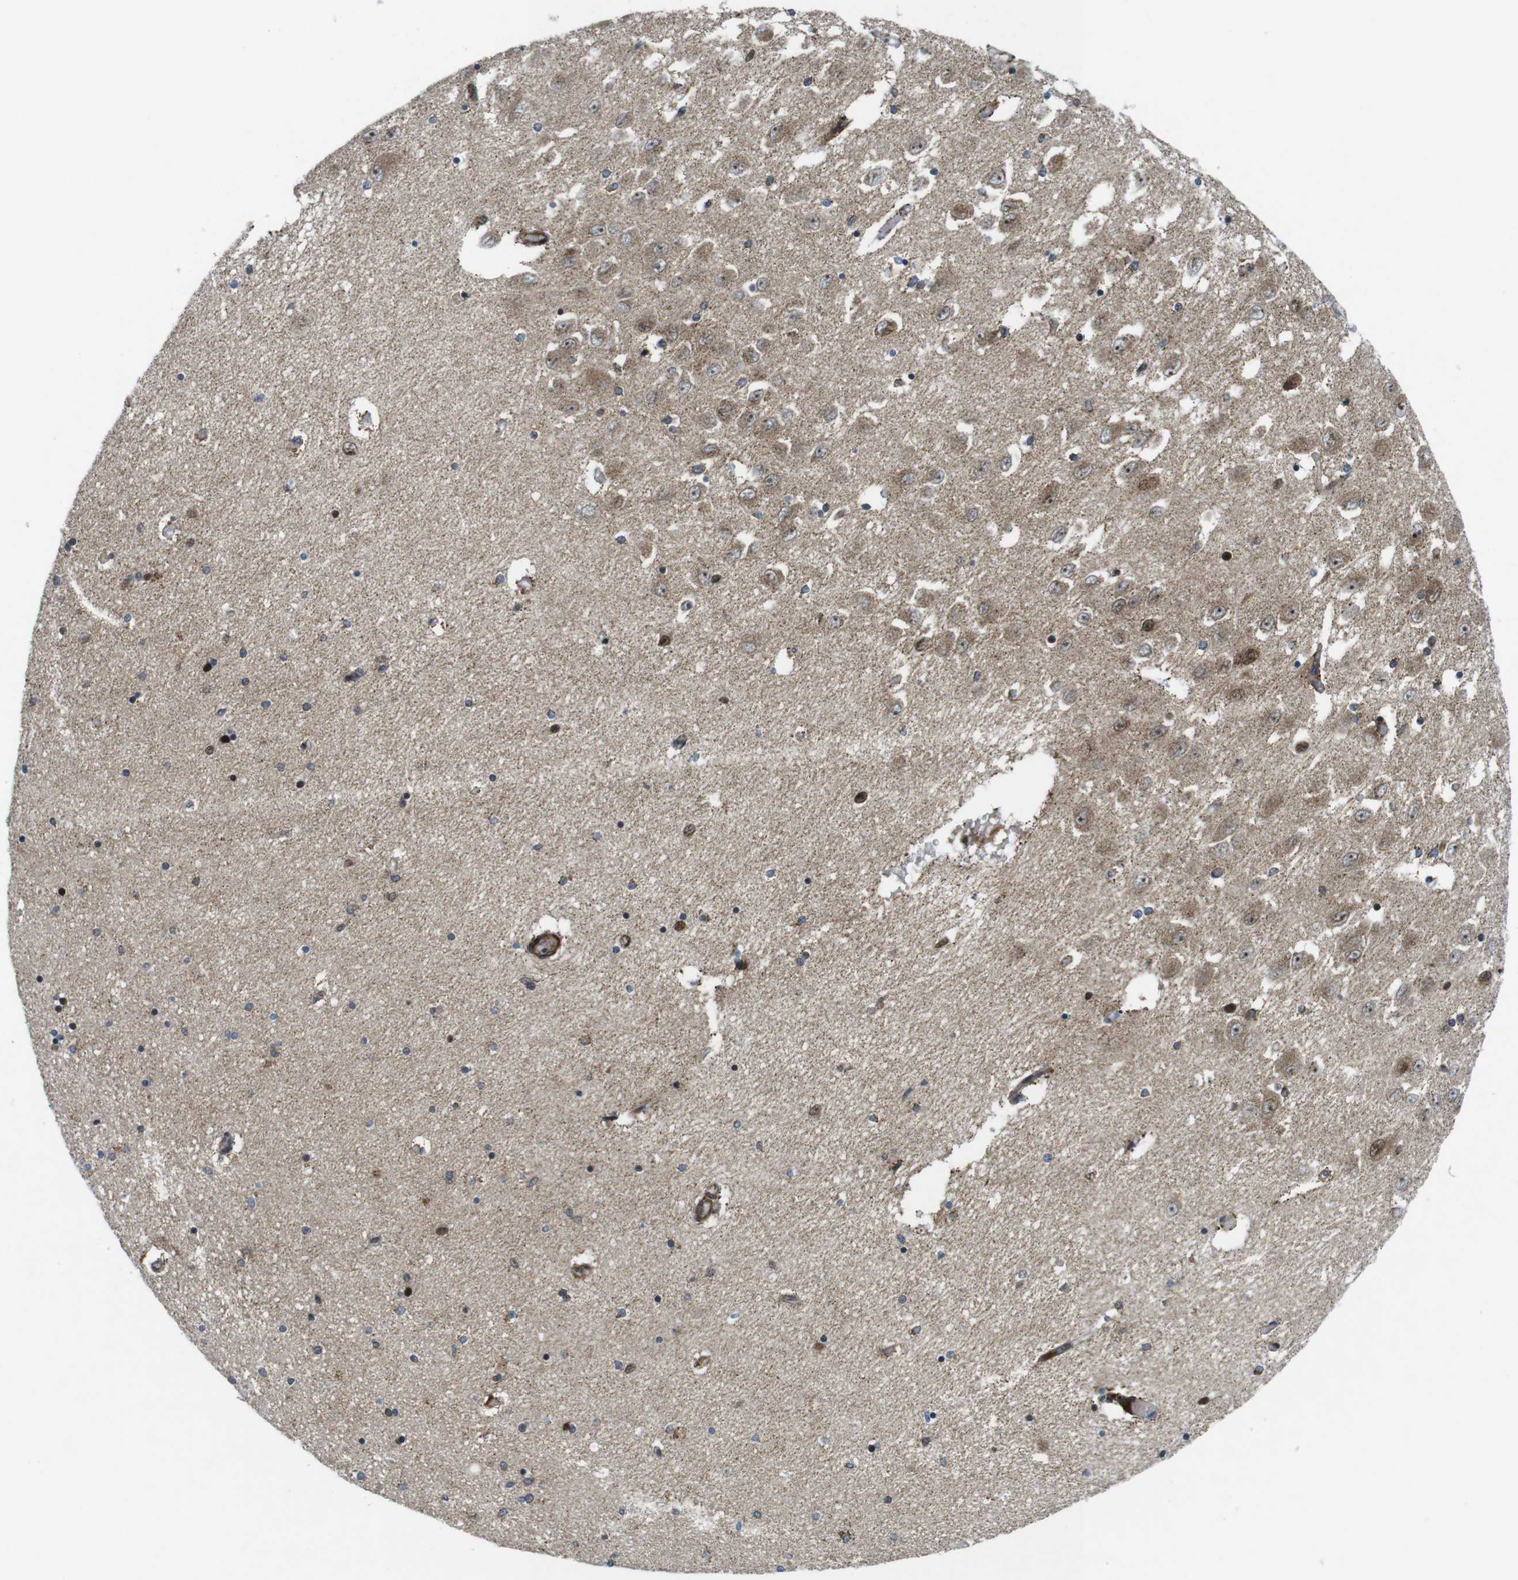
{"staining": {"intensity": "strong", "quantity": "<25%", "location": "nuclear"}, "tissue": "hippocampus", "cell_type": "Glial cells", "image_type": "normal", "snomed": [{"axis": "morphology", "description": "Normal tissue, NOS"}, {"axis": "topography", "description": "Hippocampus"}], "caption": "Approximately <25% of glial cells in normal hippocampus display strong nuclear protein positivity as visualized by brown immunohistochemical staining.", "gene": "CUL7", "patient": {"sex": "female", "age": 54}}